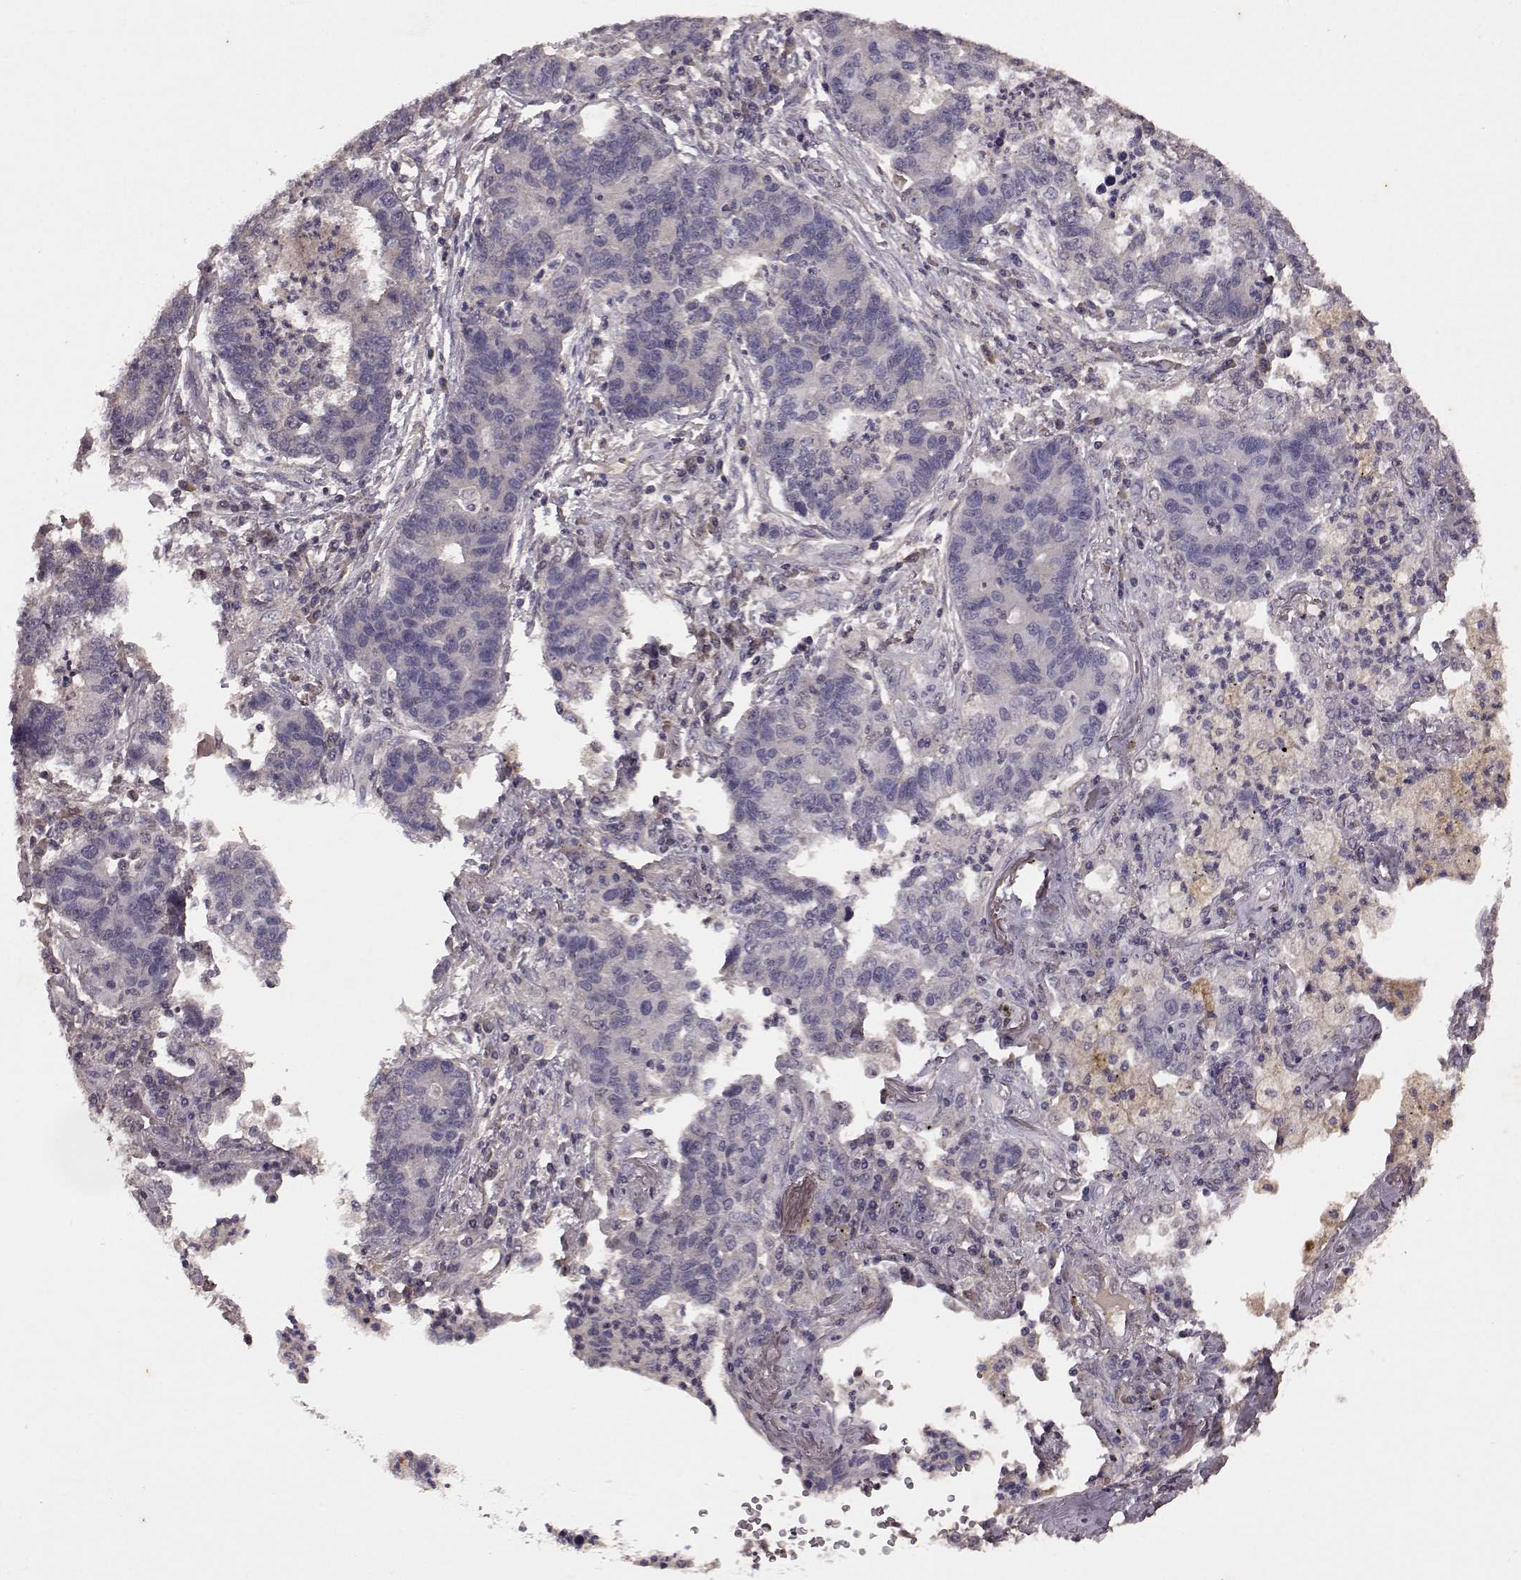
{"staining": {"intensity": "negative", "quantity": "none", "location": "none"}, "tissue": "lung cancer", "cell_type": "Tumor cells", "image_type": "cancer", "snomed": [{"axis": "morphology", "description": "Adenocarcinoma, NOS"}, {"axis": "topography", "description": "Lung"}], "caption": "A micrograph of human lung cancer is negative for staining in tumor cells. (DAB immunohistochemistry (IHC) visualized using brightfield microscopy, high magnification).", "gene": "FRRS1L", "patient": {"sex": "female", "age": 57}}